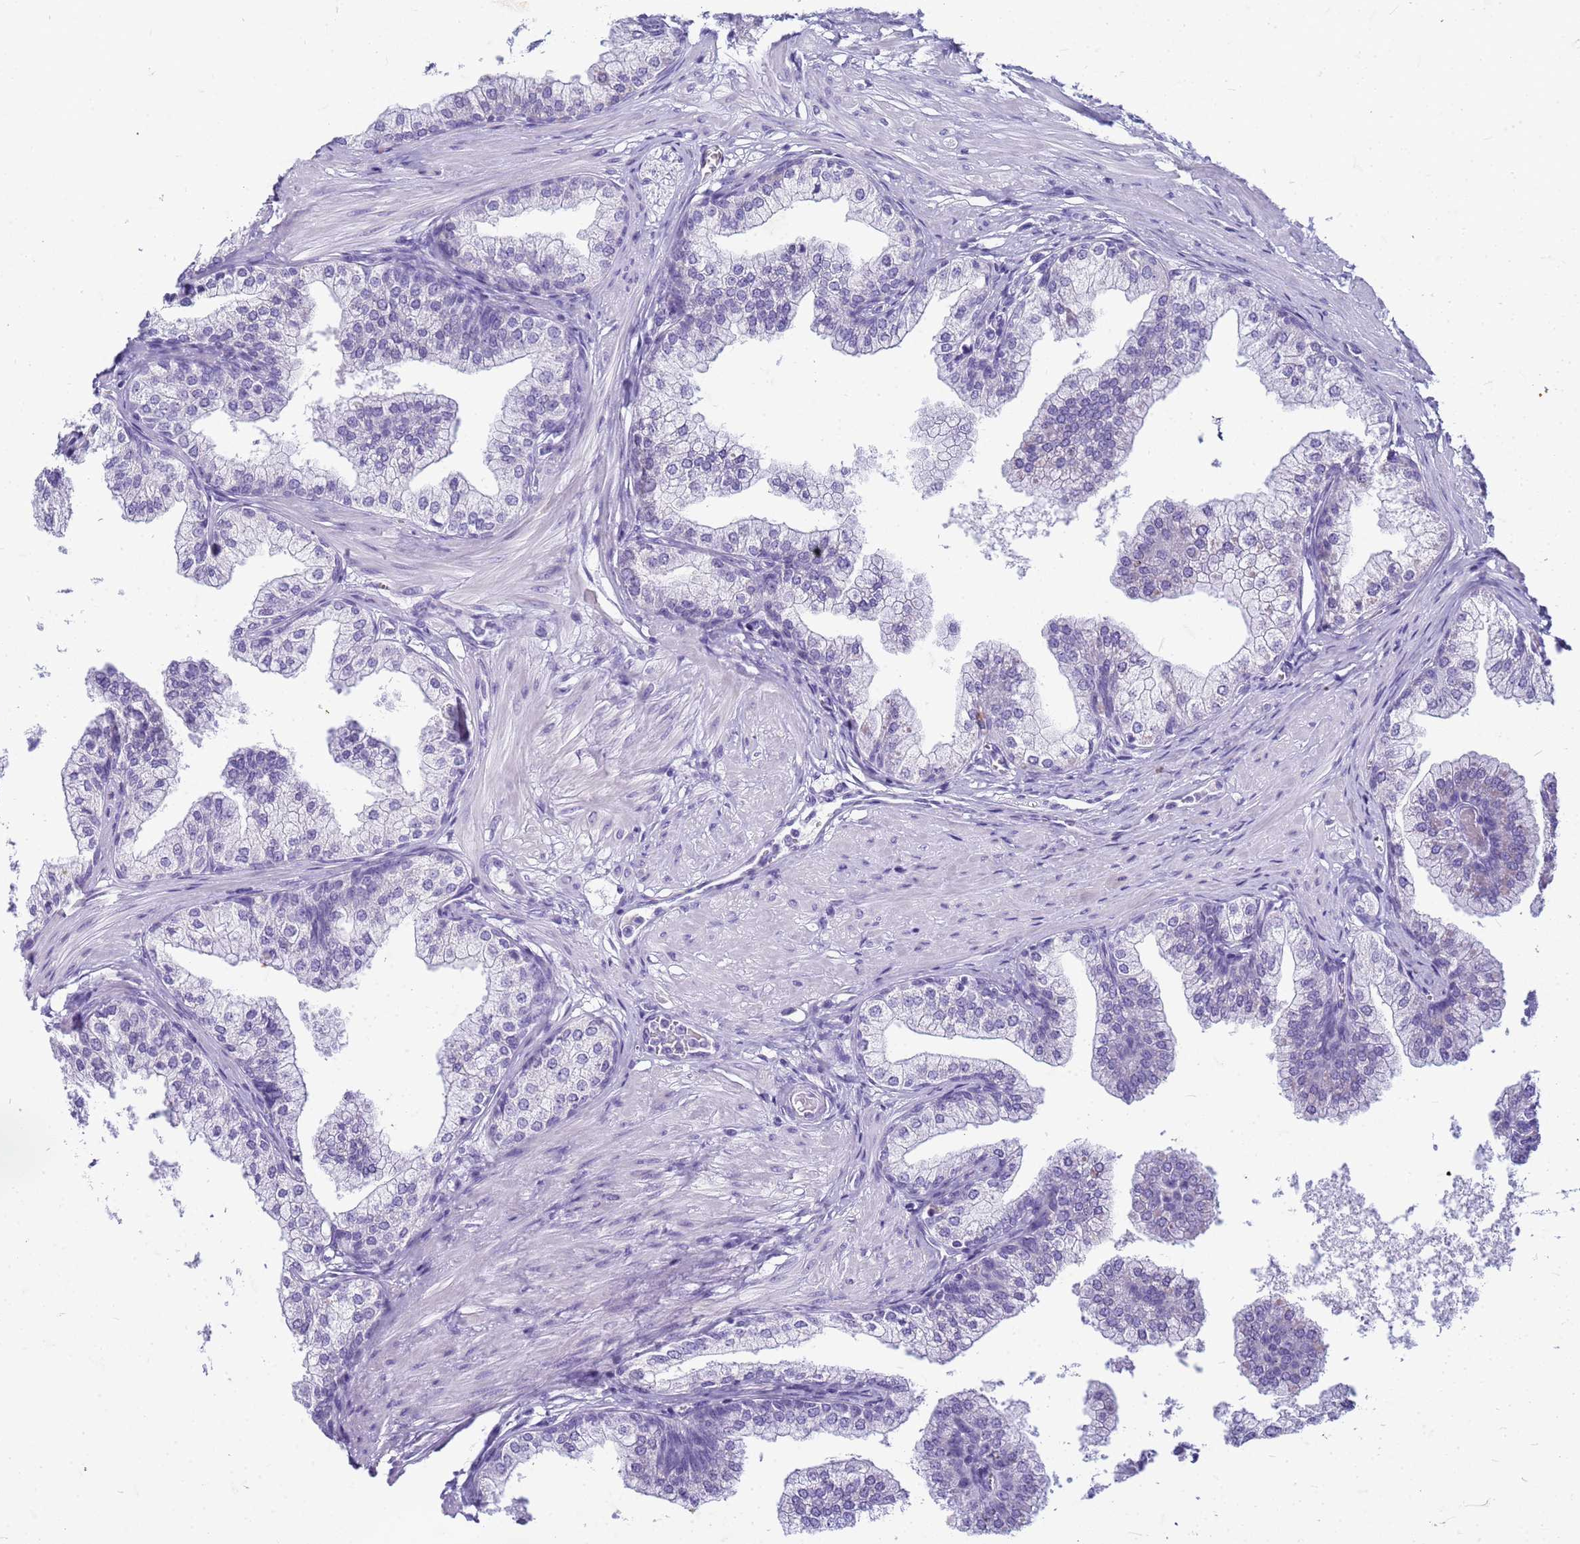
{"staining": {"intensity": "negative", "quantity": "none", "location": "none"}, "tissue": "prostate", "cell_type": "Glandular cells", "image_type": "normal", "snomed": [{"axis": "morphology", "description": "Normal tissue, NOS"}, {"axis": "topography", "description": "Prostate"}], "caption": "Immunohistochemistry (IHC) photomicrograph of normal prostate stained for a protein (brown), which shows no expression in glandular cells.", "gene": "CFAP100", "patient": {"sex": "male", "age": 60}}